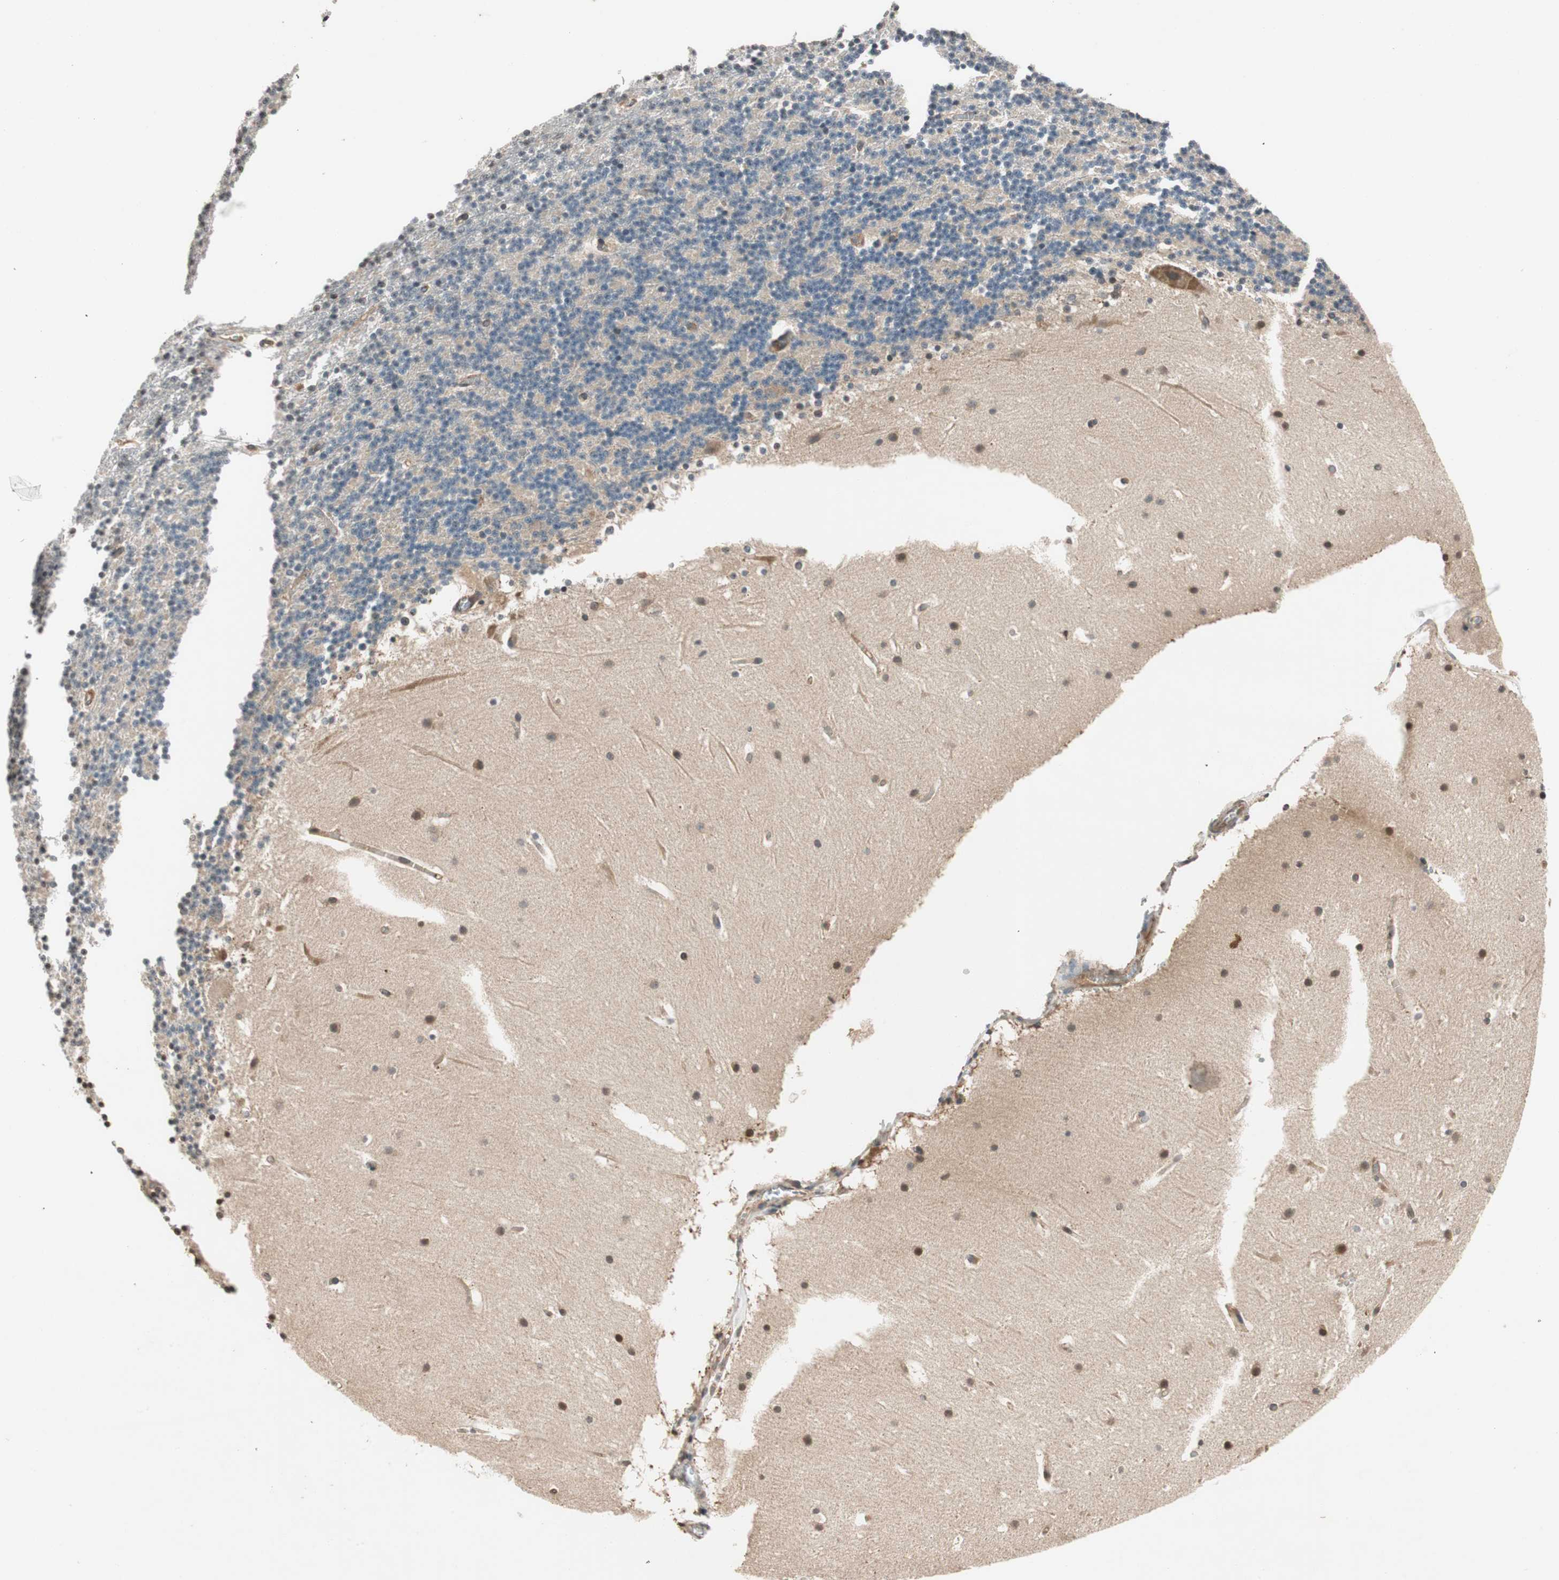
{"staining": {"intensity": "weak", "quantity": "<25%", "location": "cytoplasmic/membranous"}, "tissue": "cerebellum", "cell_type": "Cells in granular layer", "image_type": "normal", "snomed": [{"axis": "morphology", "description": "Normal tissue, NOS"}, {"axis": "topography", "description": "Cerebellum"}], "caption": "DAB immunohistochemical staining of benign human cerebellum exhibits no significant positivity in cells in granular layer.", "gene": "GCLM", "patient": {"sex": "male", "age": 45}}